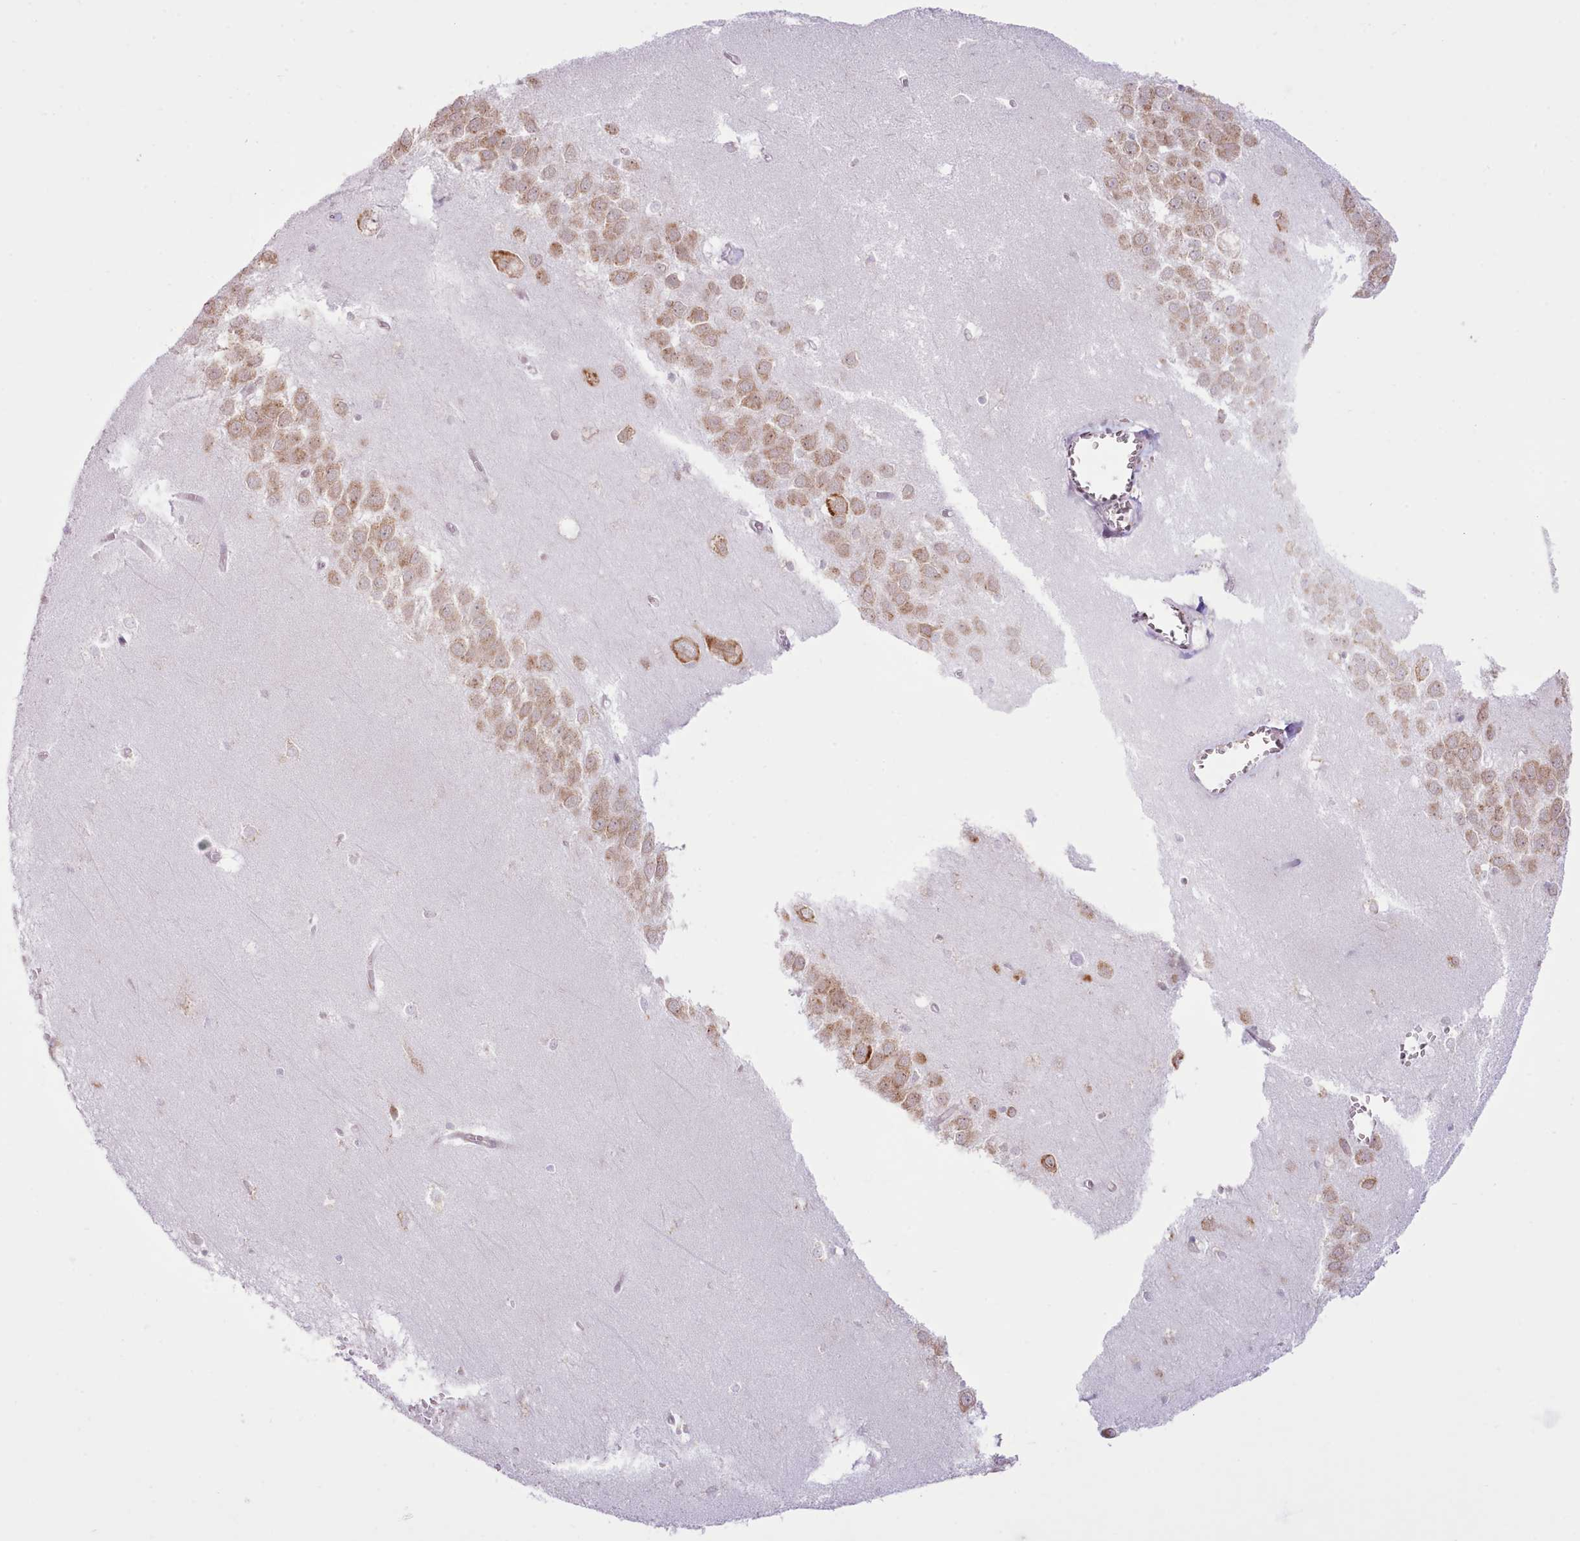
{"staining": {"intensity": "negative", "quantity": "none", "location": "none"}, "tissue": "hippocampus", "cell_type": "Glial cells", "image_type": "normal", "snomed": [{"axis": "morphology", "description": "Normal tissue, NOS"}, {"axis": "topography", "description": "Hippocampus"}], "caption": "High magnification brightfield microscopy of normal hippocampus stained with DAB (brown) and counterstained with hematoxylin (blue): glial cells show no significant positivity.", "gene": "SEC61B", "patient": {"sex": "female", "age": 64}}